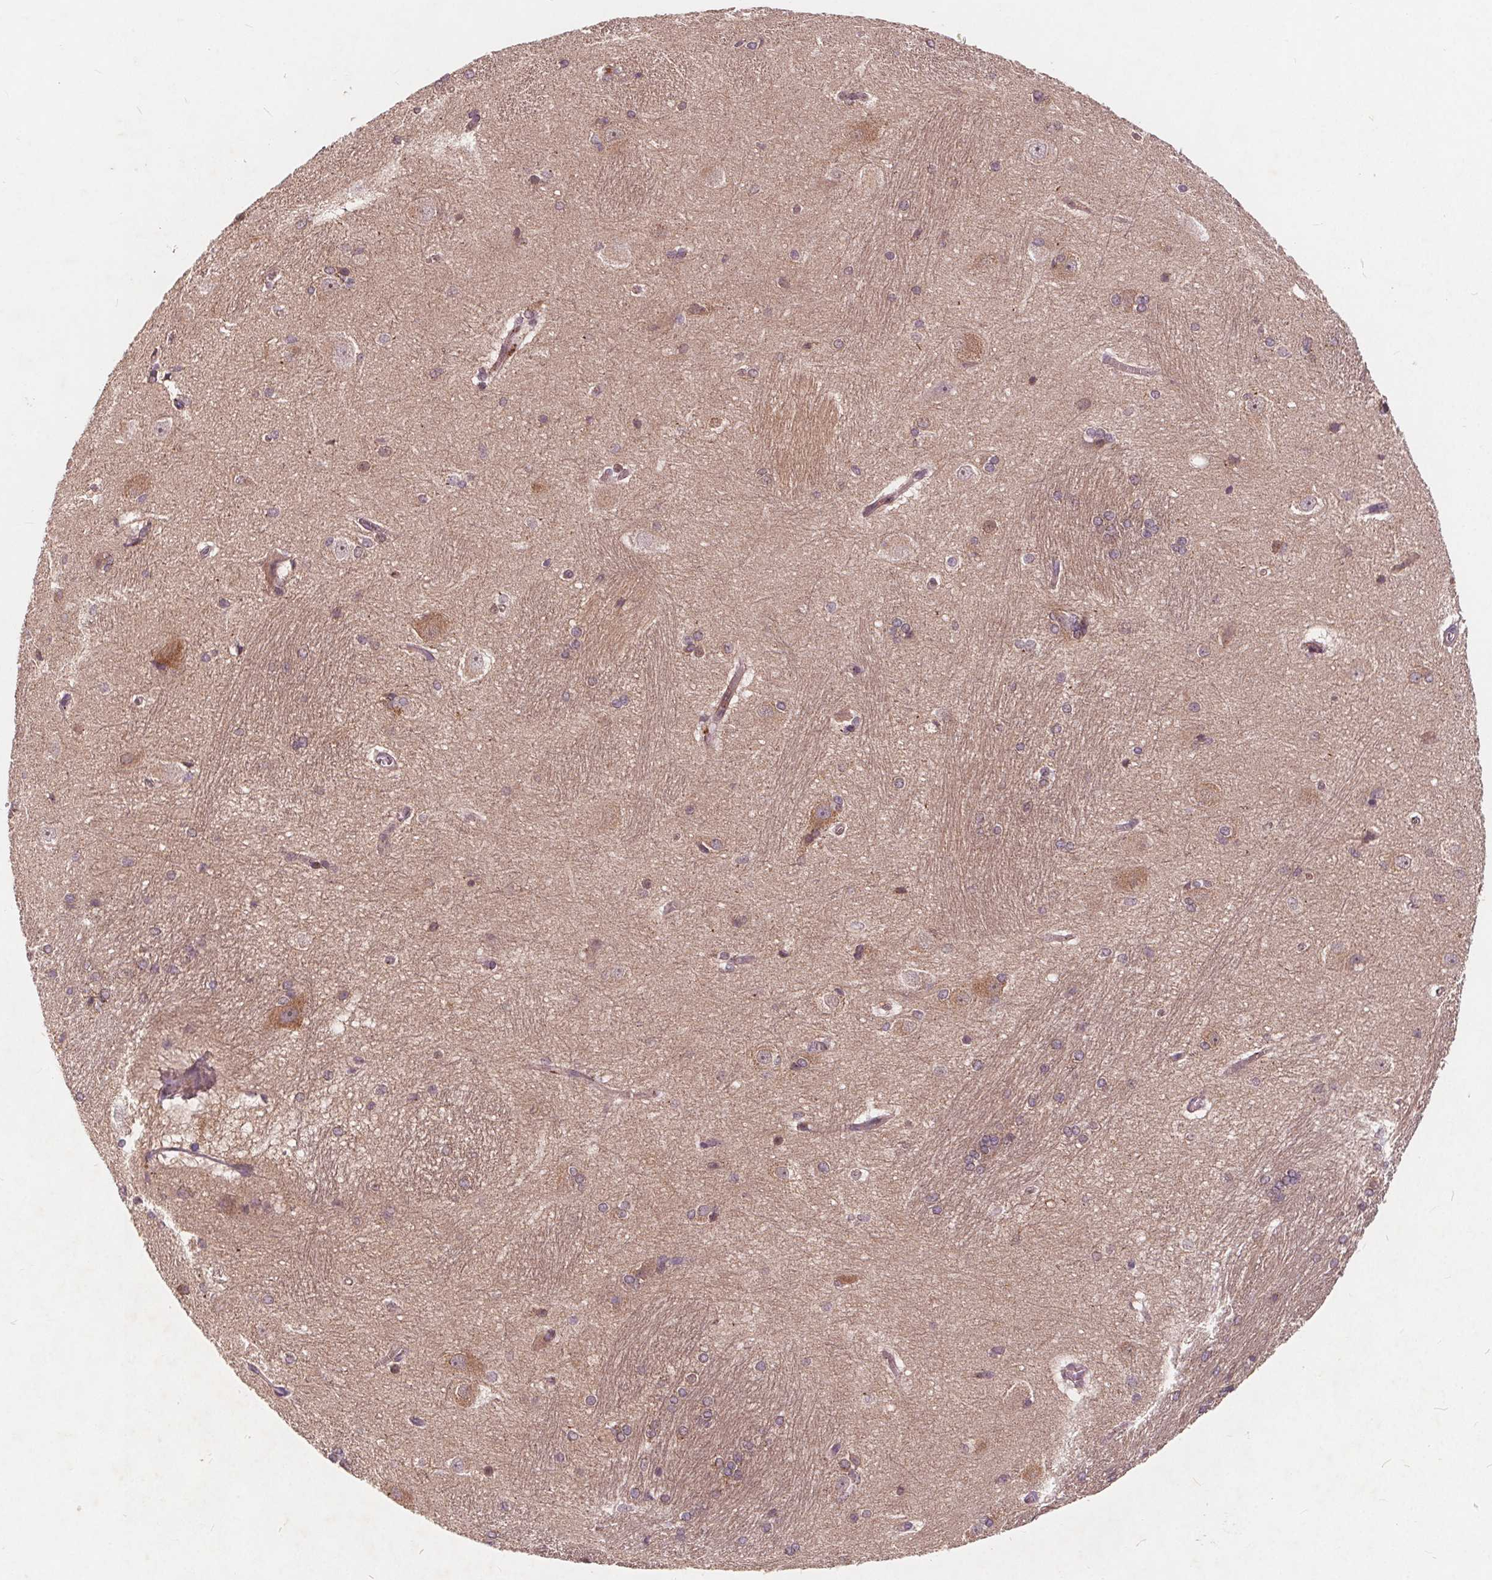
{"staining": {"intensity": "weak", "quantity": "<25%", "location": "cytoplasmic/membranous"}, "tissue": "hippocampus", "cell_type": "Glial cells", "image_type": "normal", "snomed": [{"axis": "morphology", "description": "Normal tissue, NOS"}, {"axis": "topography", "description": "Cerebral cortex"}, {"axis": "topography", "description": "Hippocampus"}], "caption": "This is a micrograph of immunohistochemistry (IHC) staining of normal hippocampus, which shows no staining in glial cells.", "gene": "CSNK1G2", "patient": {"sex": "female", "age": 19}}